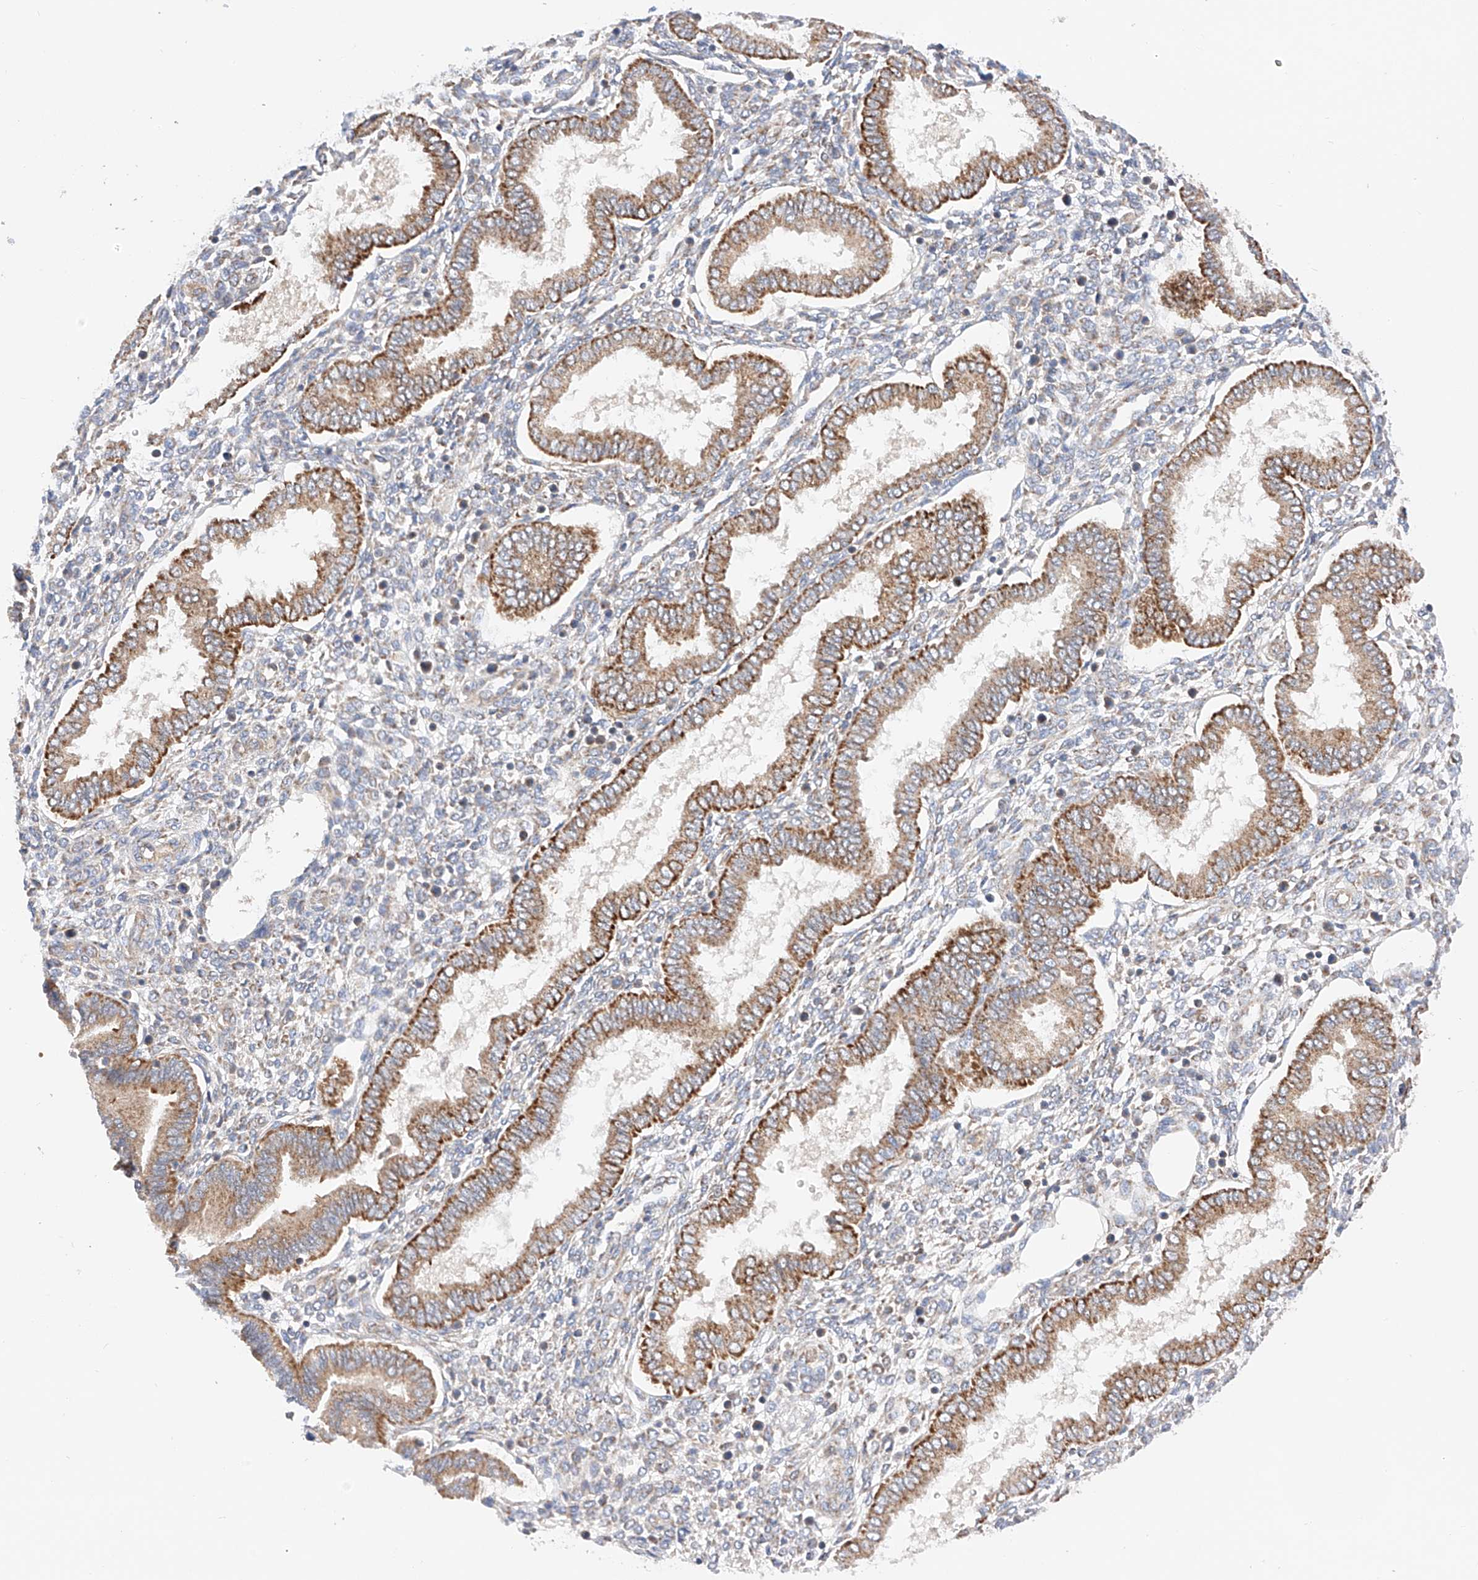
{"staining": {"intensity": "moderate", "quantity": "<25%", "location": "cytoplasmic/membranous"}, "tissue": "endometrium", "cell_type": "Cells in endometrial stroma", "image_type": "normal", "snomed": [{"axis": "morphology", "description": "Normal tissue, NOS"}, {"axis": "topography", "description": "Endometrium"}], "caption": "A low amount of moderate cytoplasmic/membranous positivity is present in approximately <25% of cells in endometrial stroma in normal endometrium. The staining is performed using DAB (3,3'-diaminobenzidine) brown chromogen to label protein expression. The nuclei are counter-stained blue using hematoxylin.", "gene": "NR1D1", "patient": {"sex": "female", "age": 24}}